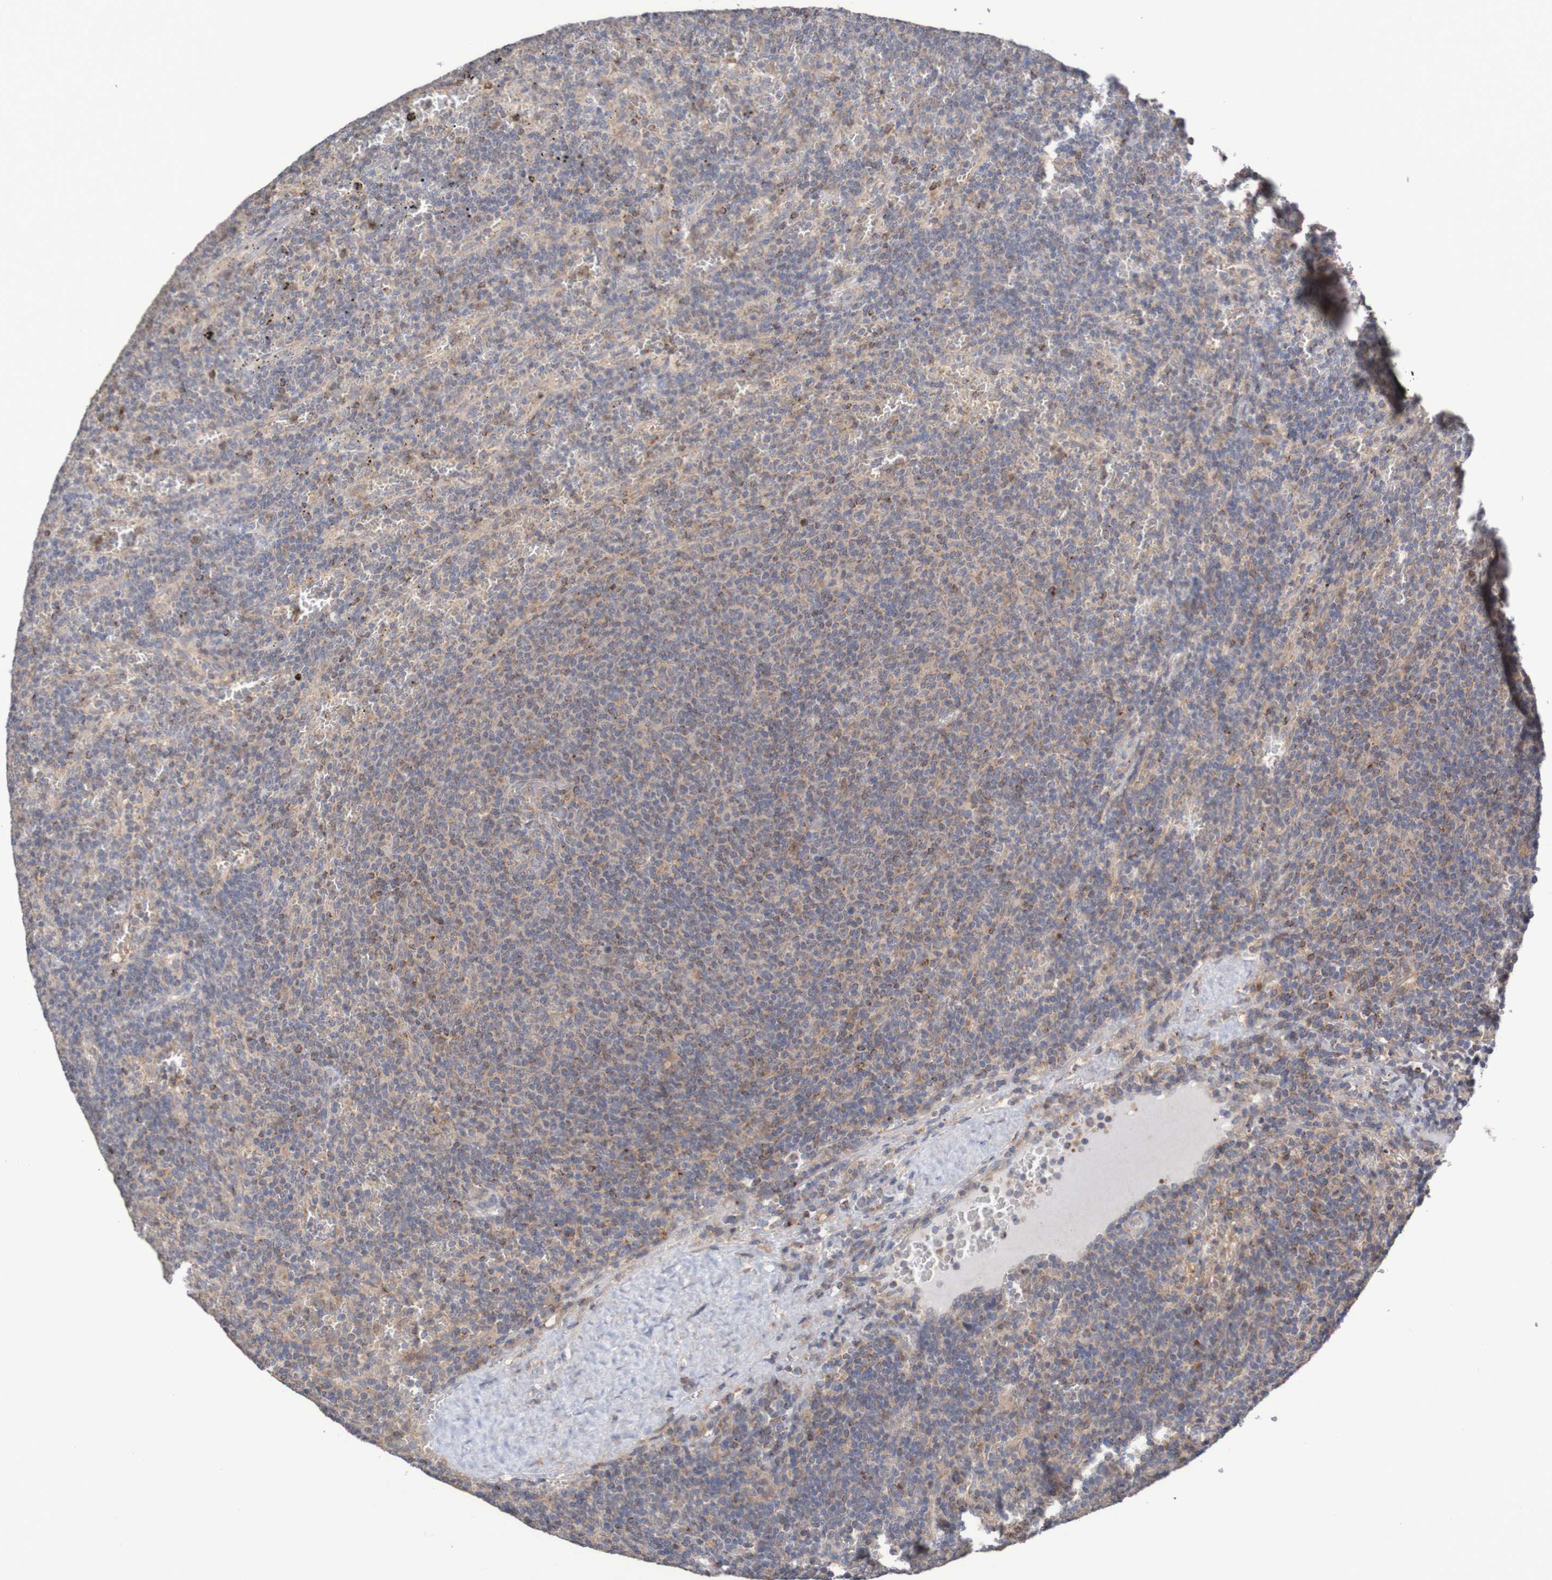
{"staining": {"intensity": "moderate", "quantity": "25%-75%", "location": "cytoplasmic/membranous"}, "tissue": "lymphoma", "cell_type": "Tumor cells", "image_type": "cancer", "snomed": [{"axis": "morphology", "description": "Malignant lymphoma, non-Hodgkin's type, Low grade"}, {"axis": "topography", "description": "Spleen"}], "caption": "This is a micrograph of immunohistochemistry (IHC) staining of malignant lymphoma, non-Hodgkin's type (low-grade), which shows moderate positivity in the cytoplasmic/membranous of tumor cells.", "gene": "C3orf18", "patient": {"sex": "female", "age": 50}}